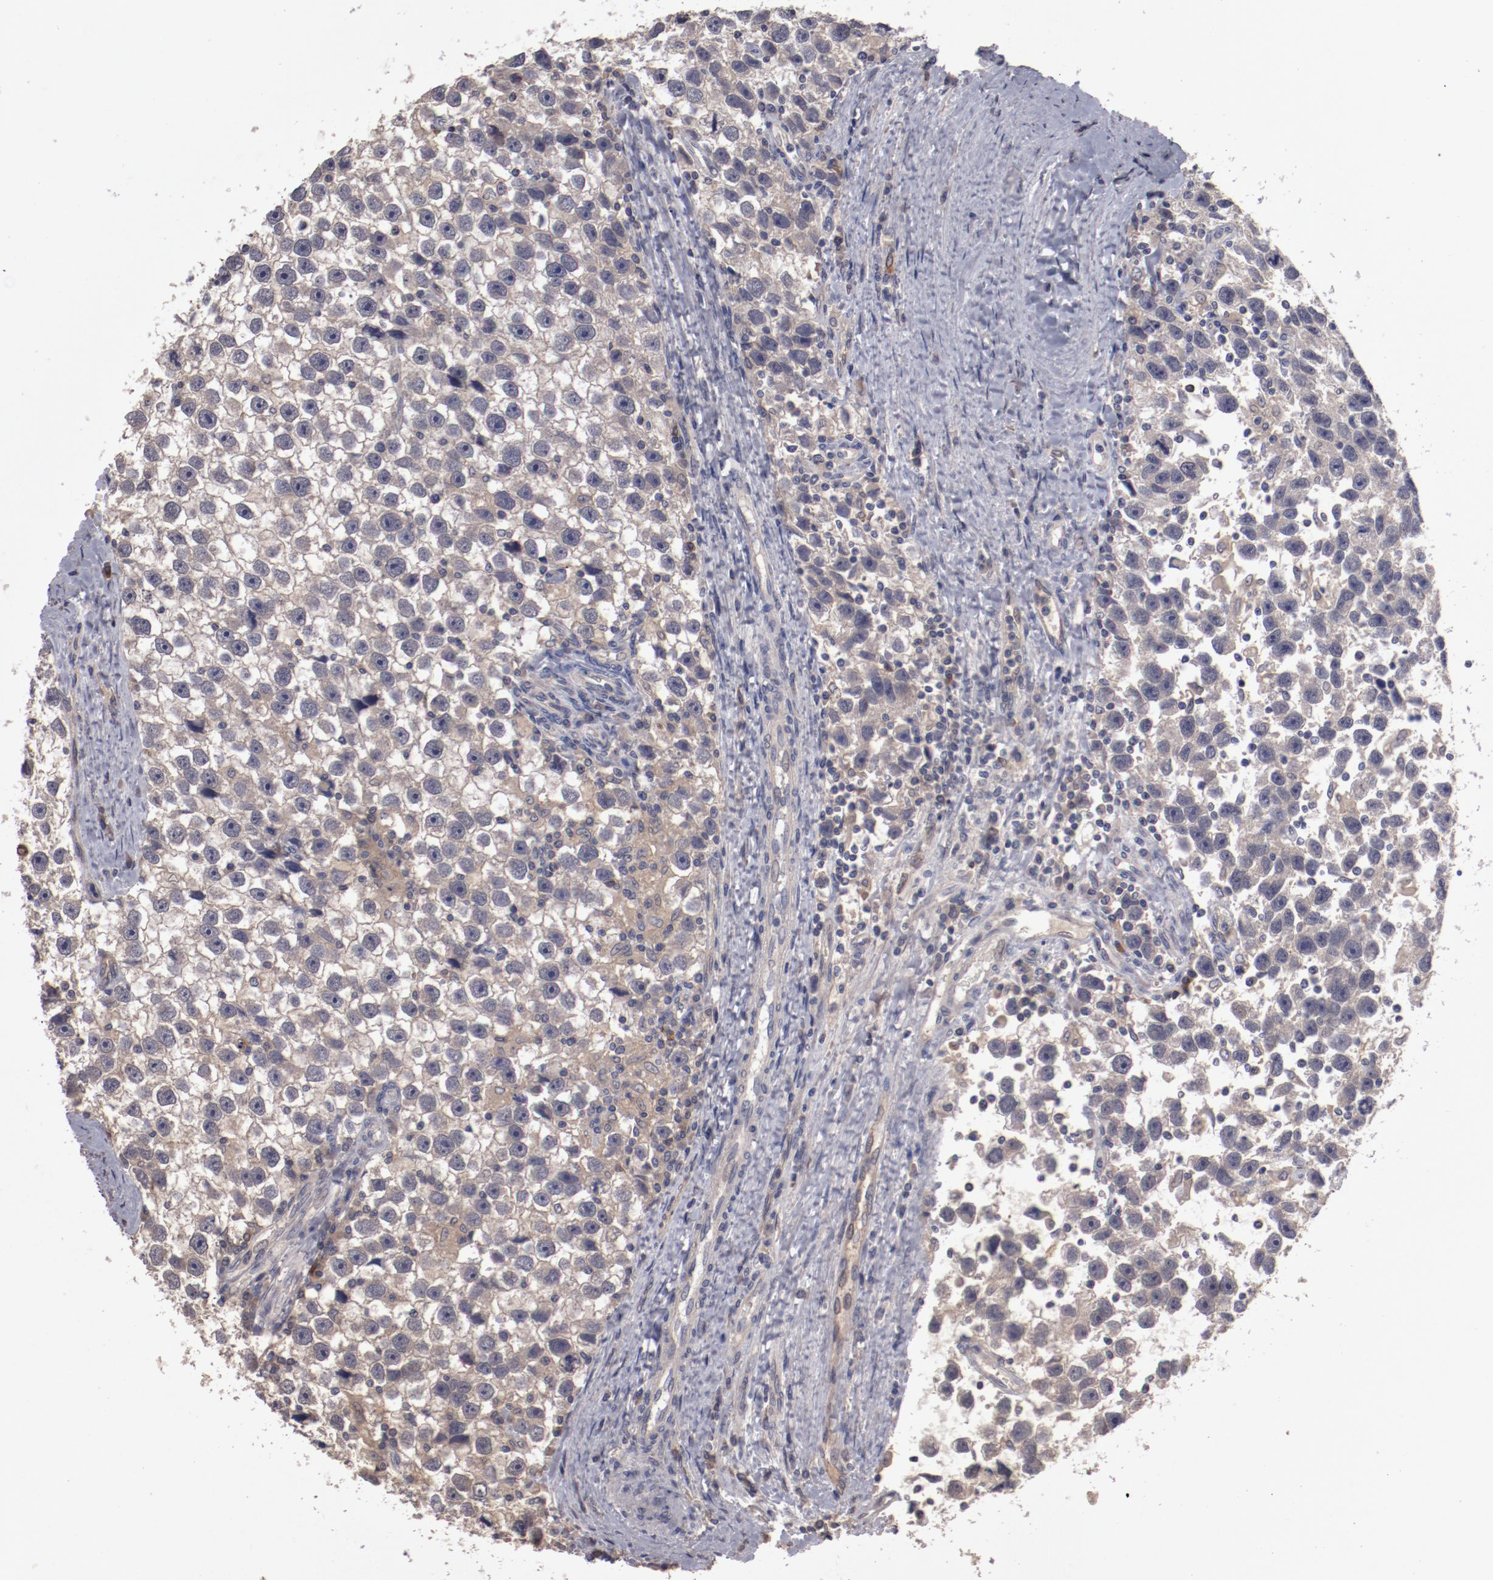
{"staining": {"intensity": "moderate", "quantity": ">75%", "location": "cytoplasmic/membranous"}, "tissue": "testis cancer", "cell_type": "Tumor cells", "image_type": "cancer", "snomed": [{"axis": "morphology", "description": "Seminoma, NOS"}, {"axis": "topography", "description": "Testis"}], "caption": "Tumor cells demonstrate medium levels of moderate cytoplasmic/membranous positivity in approximately >75% of cells in testis seminoma. Using DAB (3,3'-diaminobenzidine) (brown) and hematoxylin (blue) stains, captured at high magnification using brightfield microscopy.", "gene": "LRRC75B", "patient": {"sex": "male", "age": 43}}